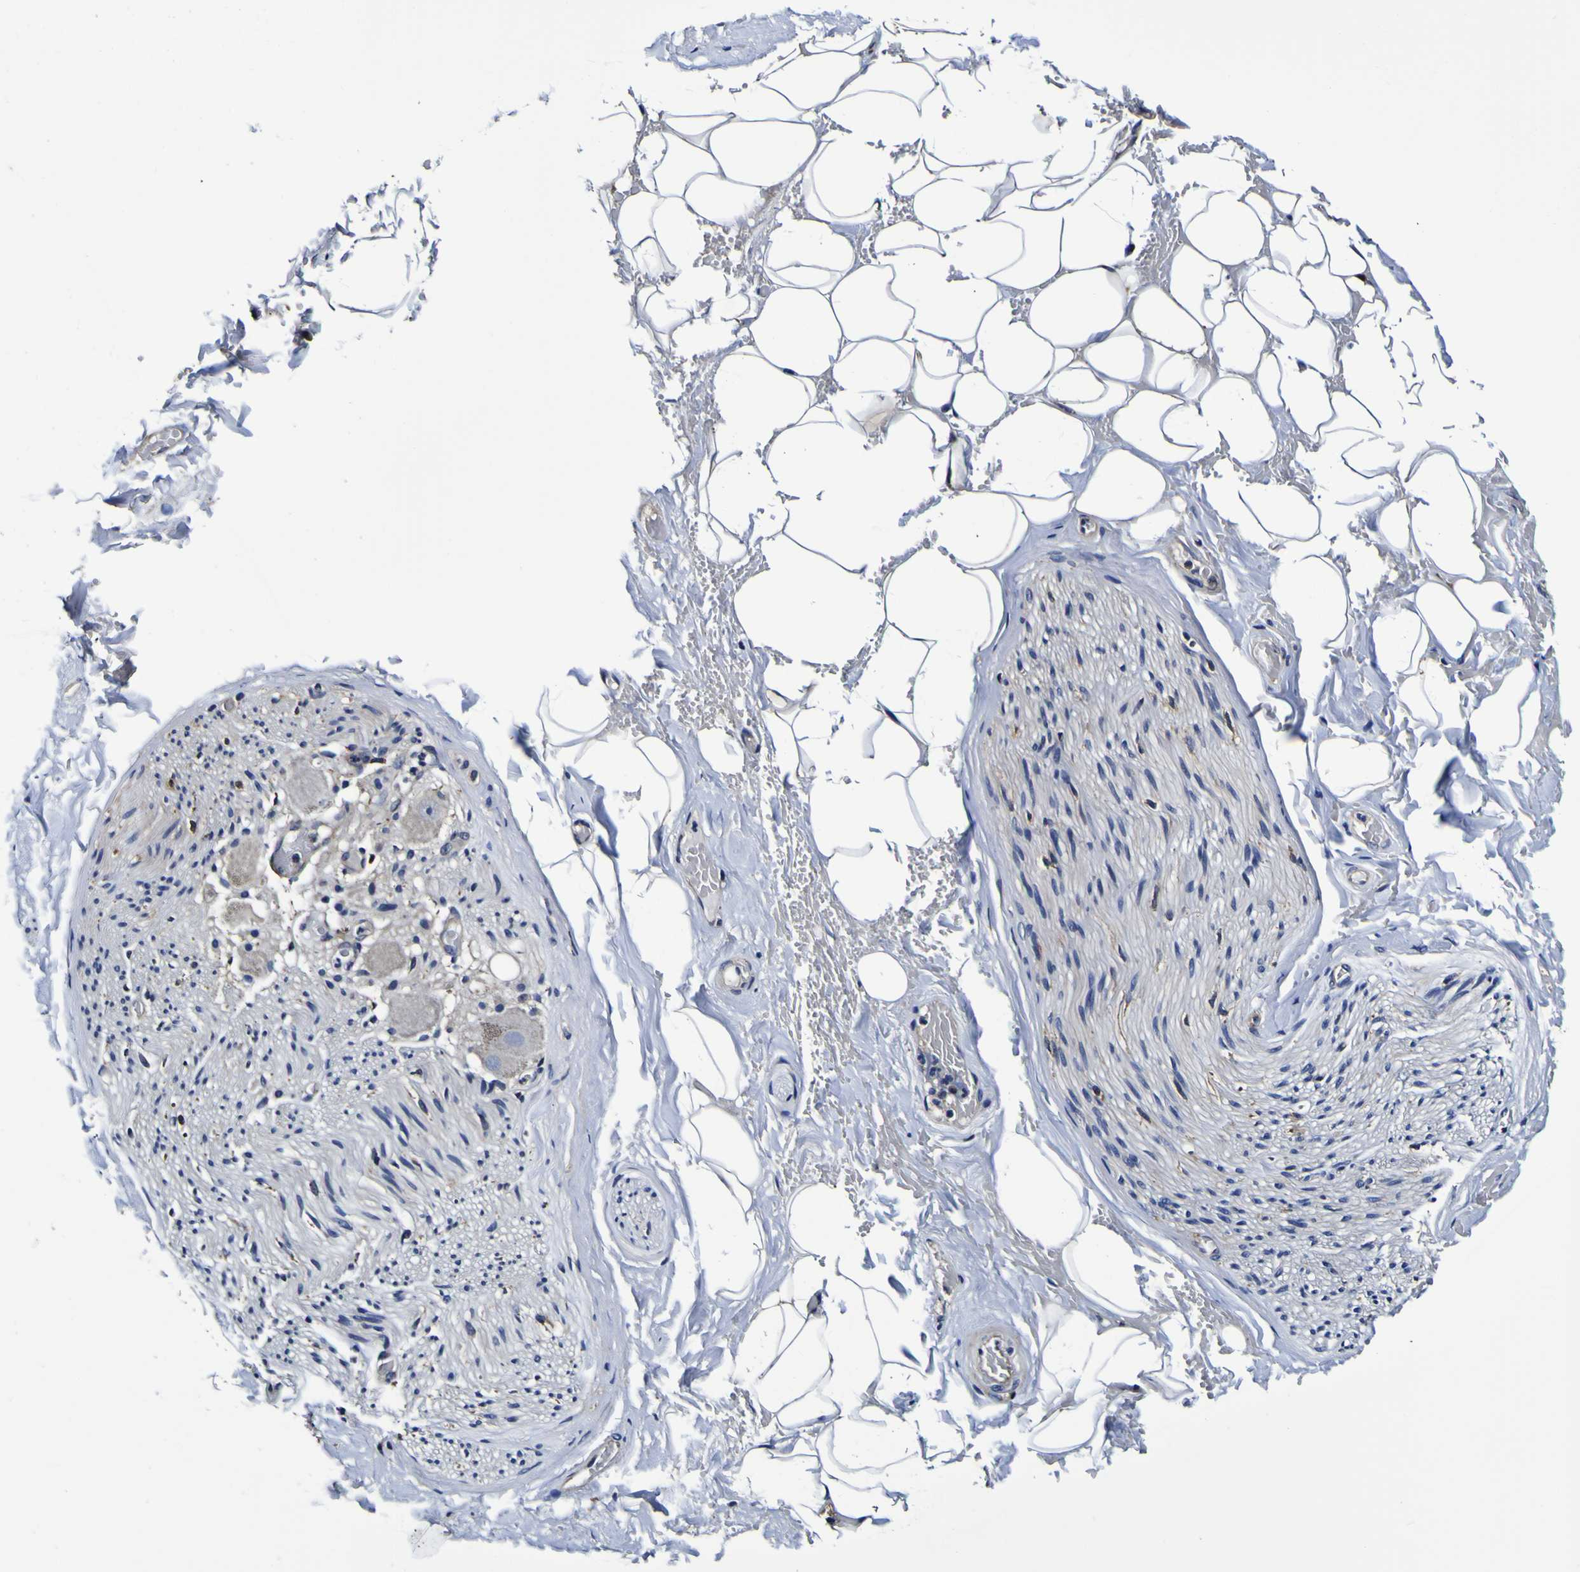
{"staining": {"intensity": "negative", "quantity": "none", "location": "none"}, "tissue": "adipose tissue", "cell_type": "Adipocytes", "image_type": "normal", "snomed": [{"axis": "morphology", "description": "Normal tissue, NOS"}, {"axis": "topography", "description": "Peripheral nerve tissue"}], "caption": "Adipose tissue stained for a protein using immunohistochemistry shows no expression adipocytes.", "gene": "GPX1", "patient": {"sex": "male", "age": 70}}